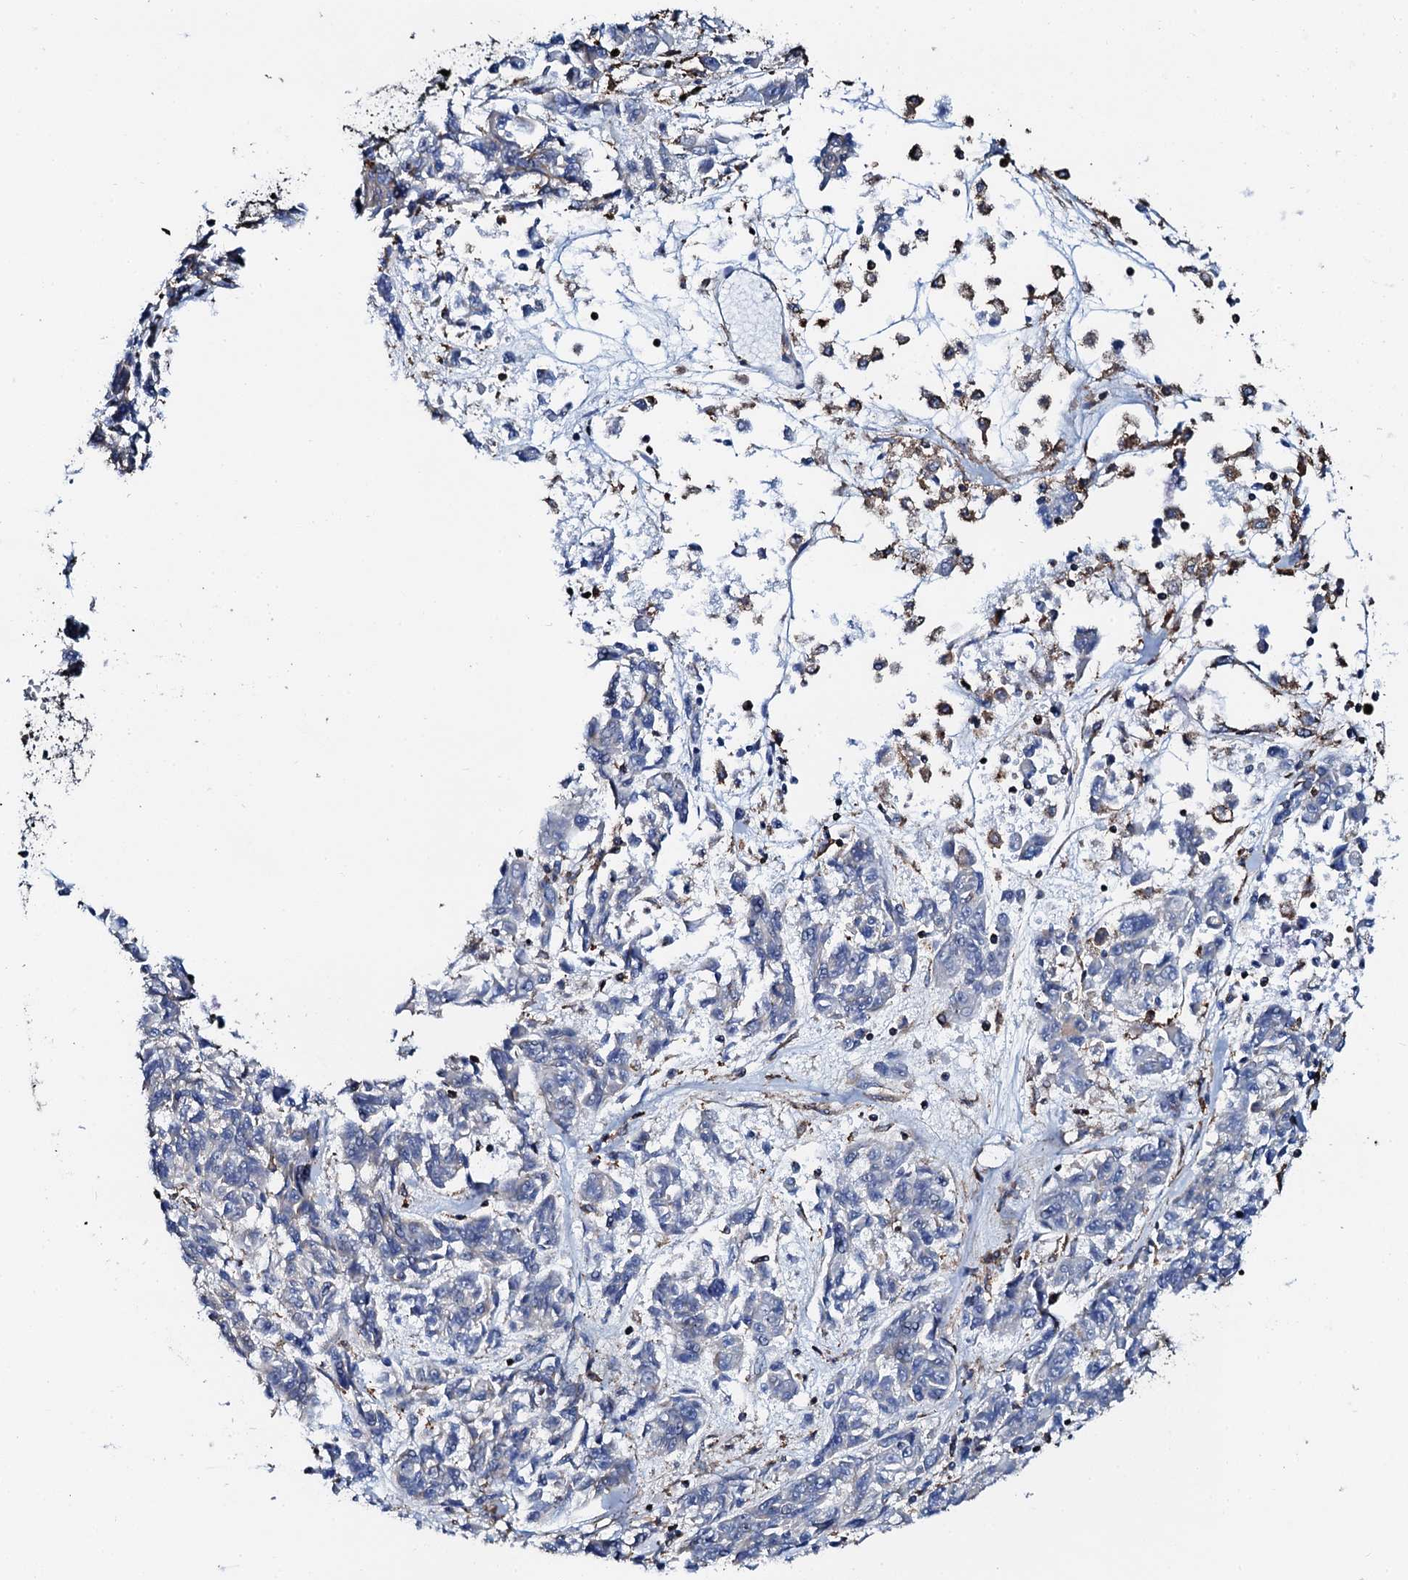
{"staining": {"intensity": "negative", "quantity": "none", "location": "none"}, "tissue": "melanoma", "cell_type": "Tumor cells", "image_type": "cancer", "snomed": [{"axis": "morphology", "description": "Malignant melanoma, NOS"}, {"axis": "topography", "description": "Skin"}], "caption": "Immunohistochemical staining of human melanoma displays no significant staining in tumor cells.", "gene": "INTS10", "patient": {"sex": "male", "age": 53}}